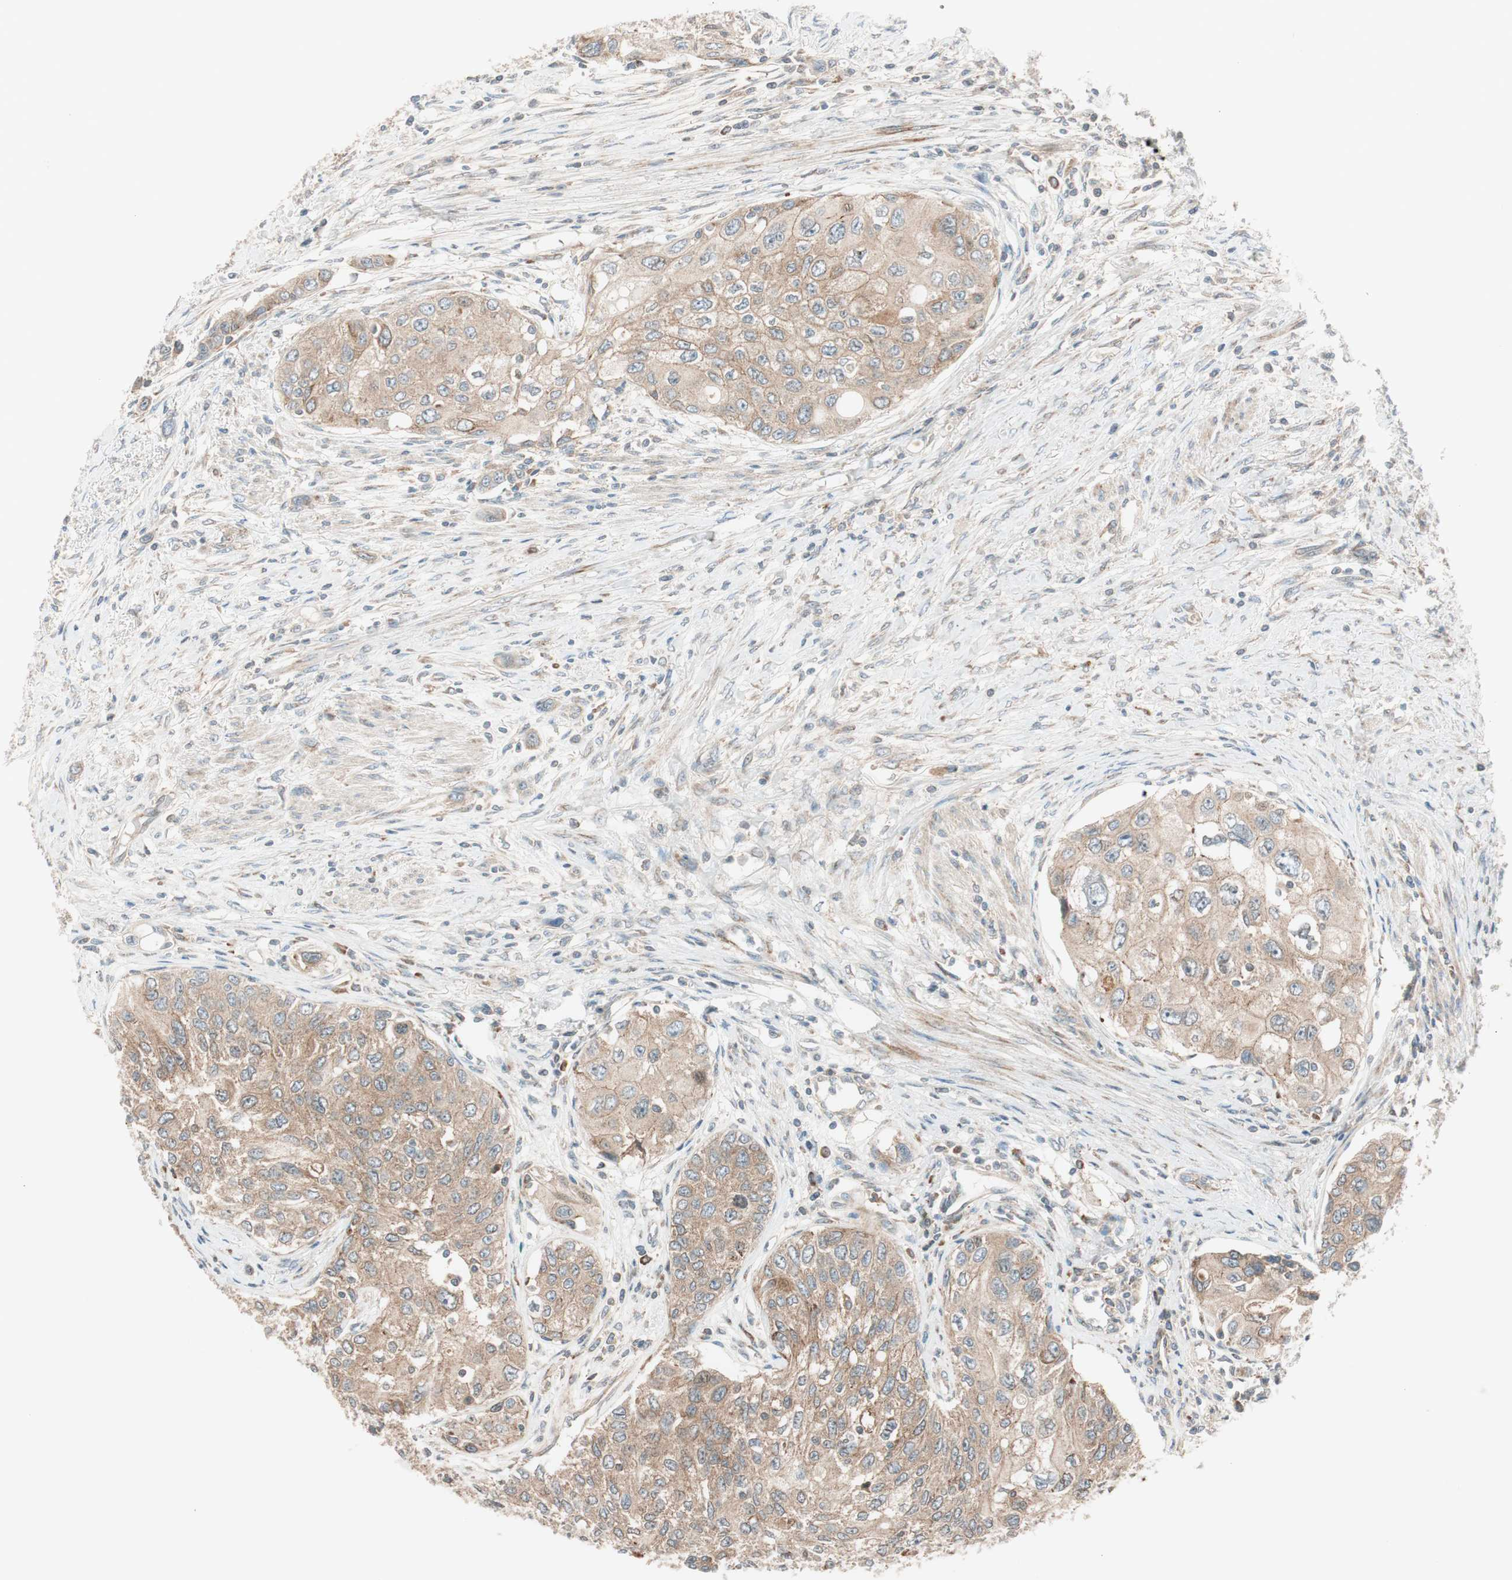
{"staining": {"intensity": "weak", "quantity": ">75%", "location": "cytoplasmic/membranous"}, "tissue": "urothelial cancer", "cell_type": "Tumor cells", "image_type": "cancer", "snomed": [{"axis": "morphology", "description": "Urothelial carcinoma, High grade"}, {"axis": "topography", "description": "Urinary bladder"}], "caption": "High-magnification brightfield microscopy of urothelial cancer stained with DAB (brown) and counterstained with hematoxylin (blue). tumor cells exhibit weak cytoplasmic/membranous expression is identified in about>75% of cells.", "gene": "ABI1", "patient": {"sex": "female", "age": 56}}